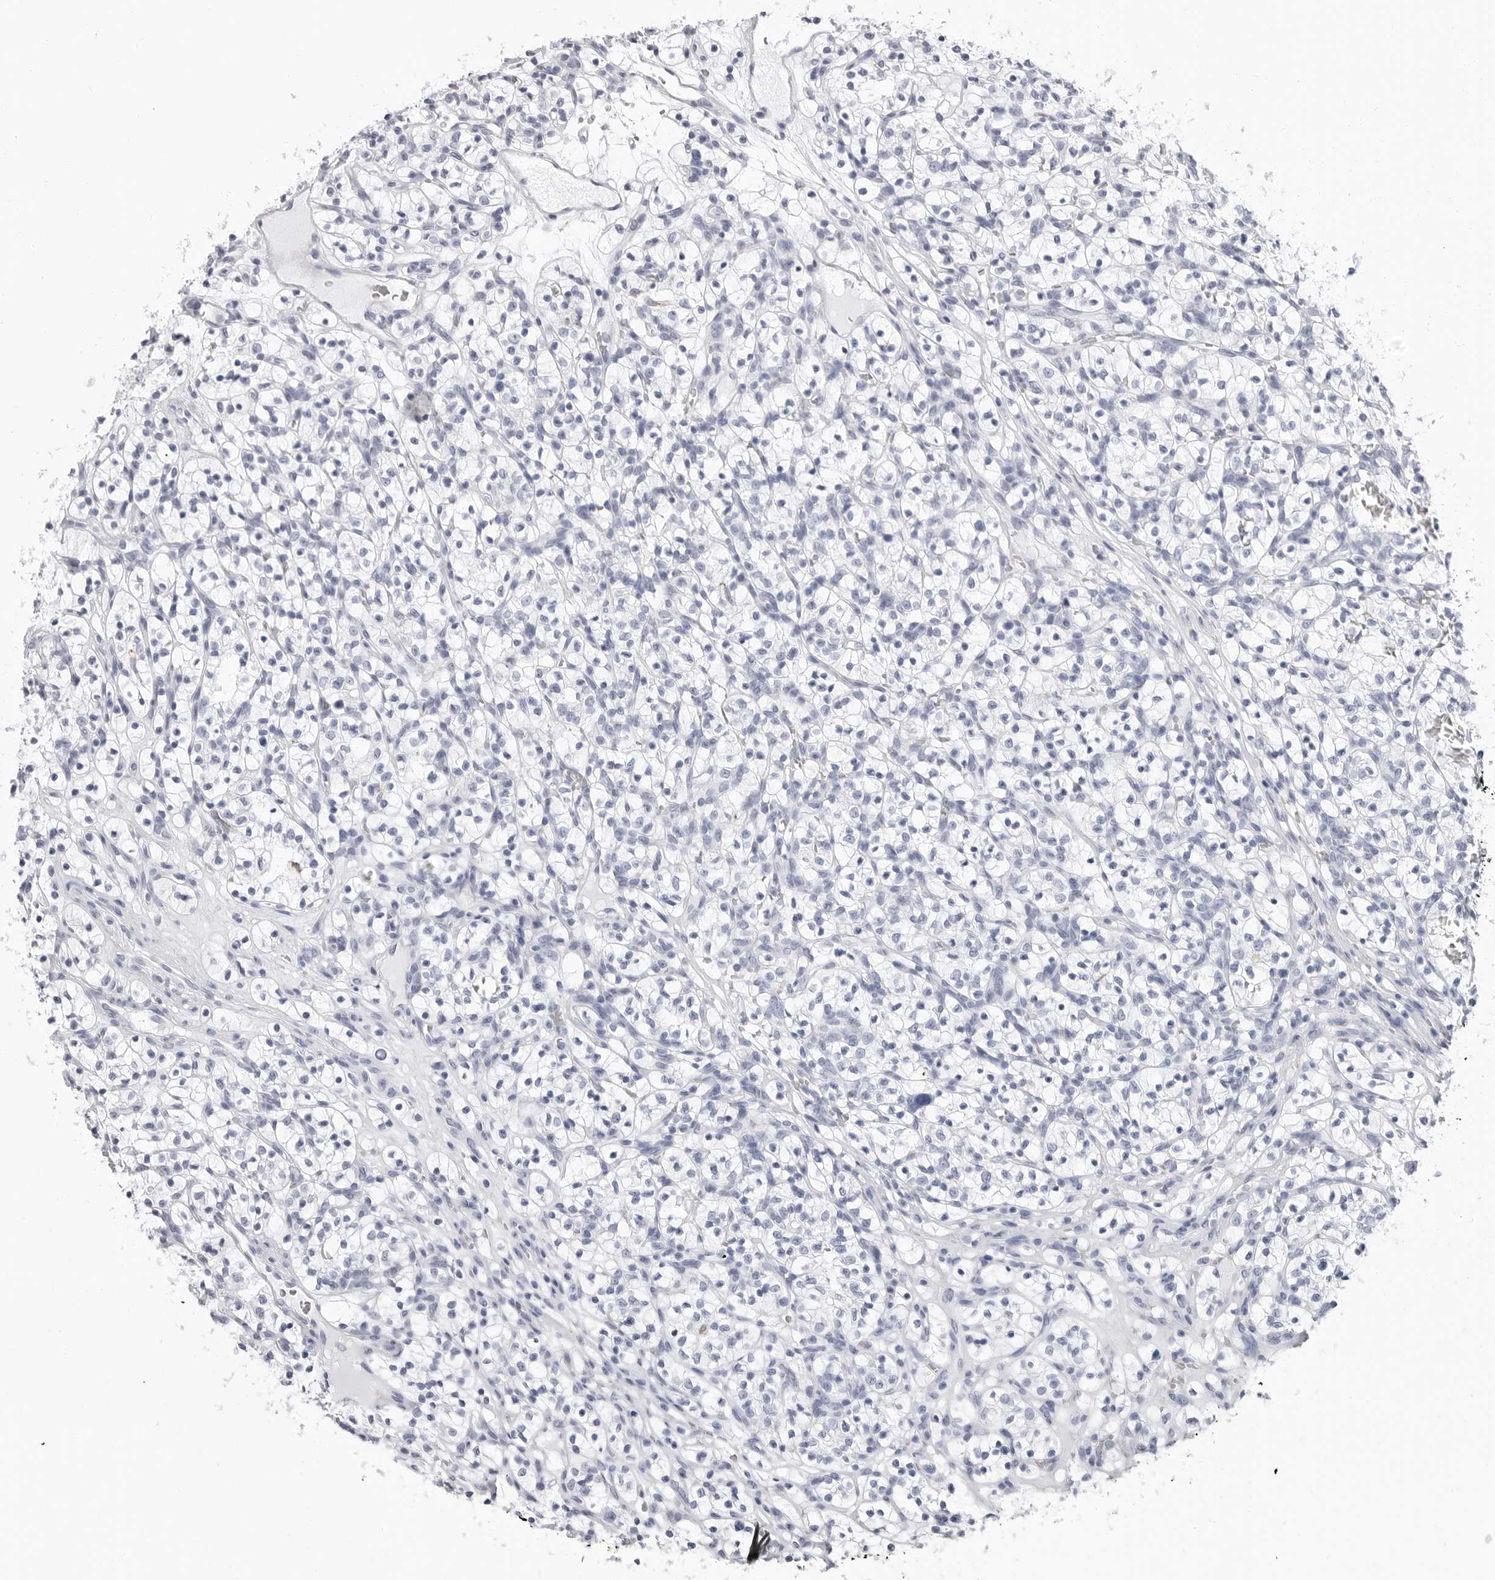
{"staining": {"intensity": "negative", "quantity": "none", "location": "none"}, "tissue": "renal cancer", "cell_type": "Tumor cells", "image_type": "cancer", "snomed": [{"axis": "morphology", "description": "Adenocarcinoma, NOS"}, {"axis": "topography", "description": "Kidney"}], "caption": "The IHC image has no significant expression in tumor cells of renal cancer tissue.", "gene": "ERICH3", "patient": {"sex": "female", "age": 57}}